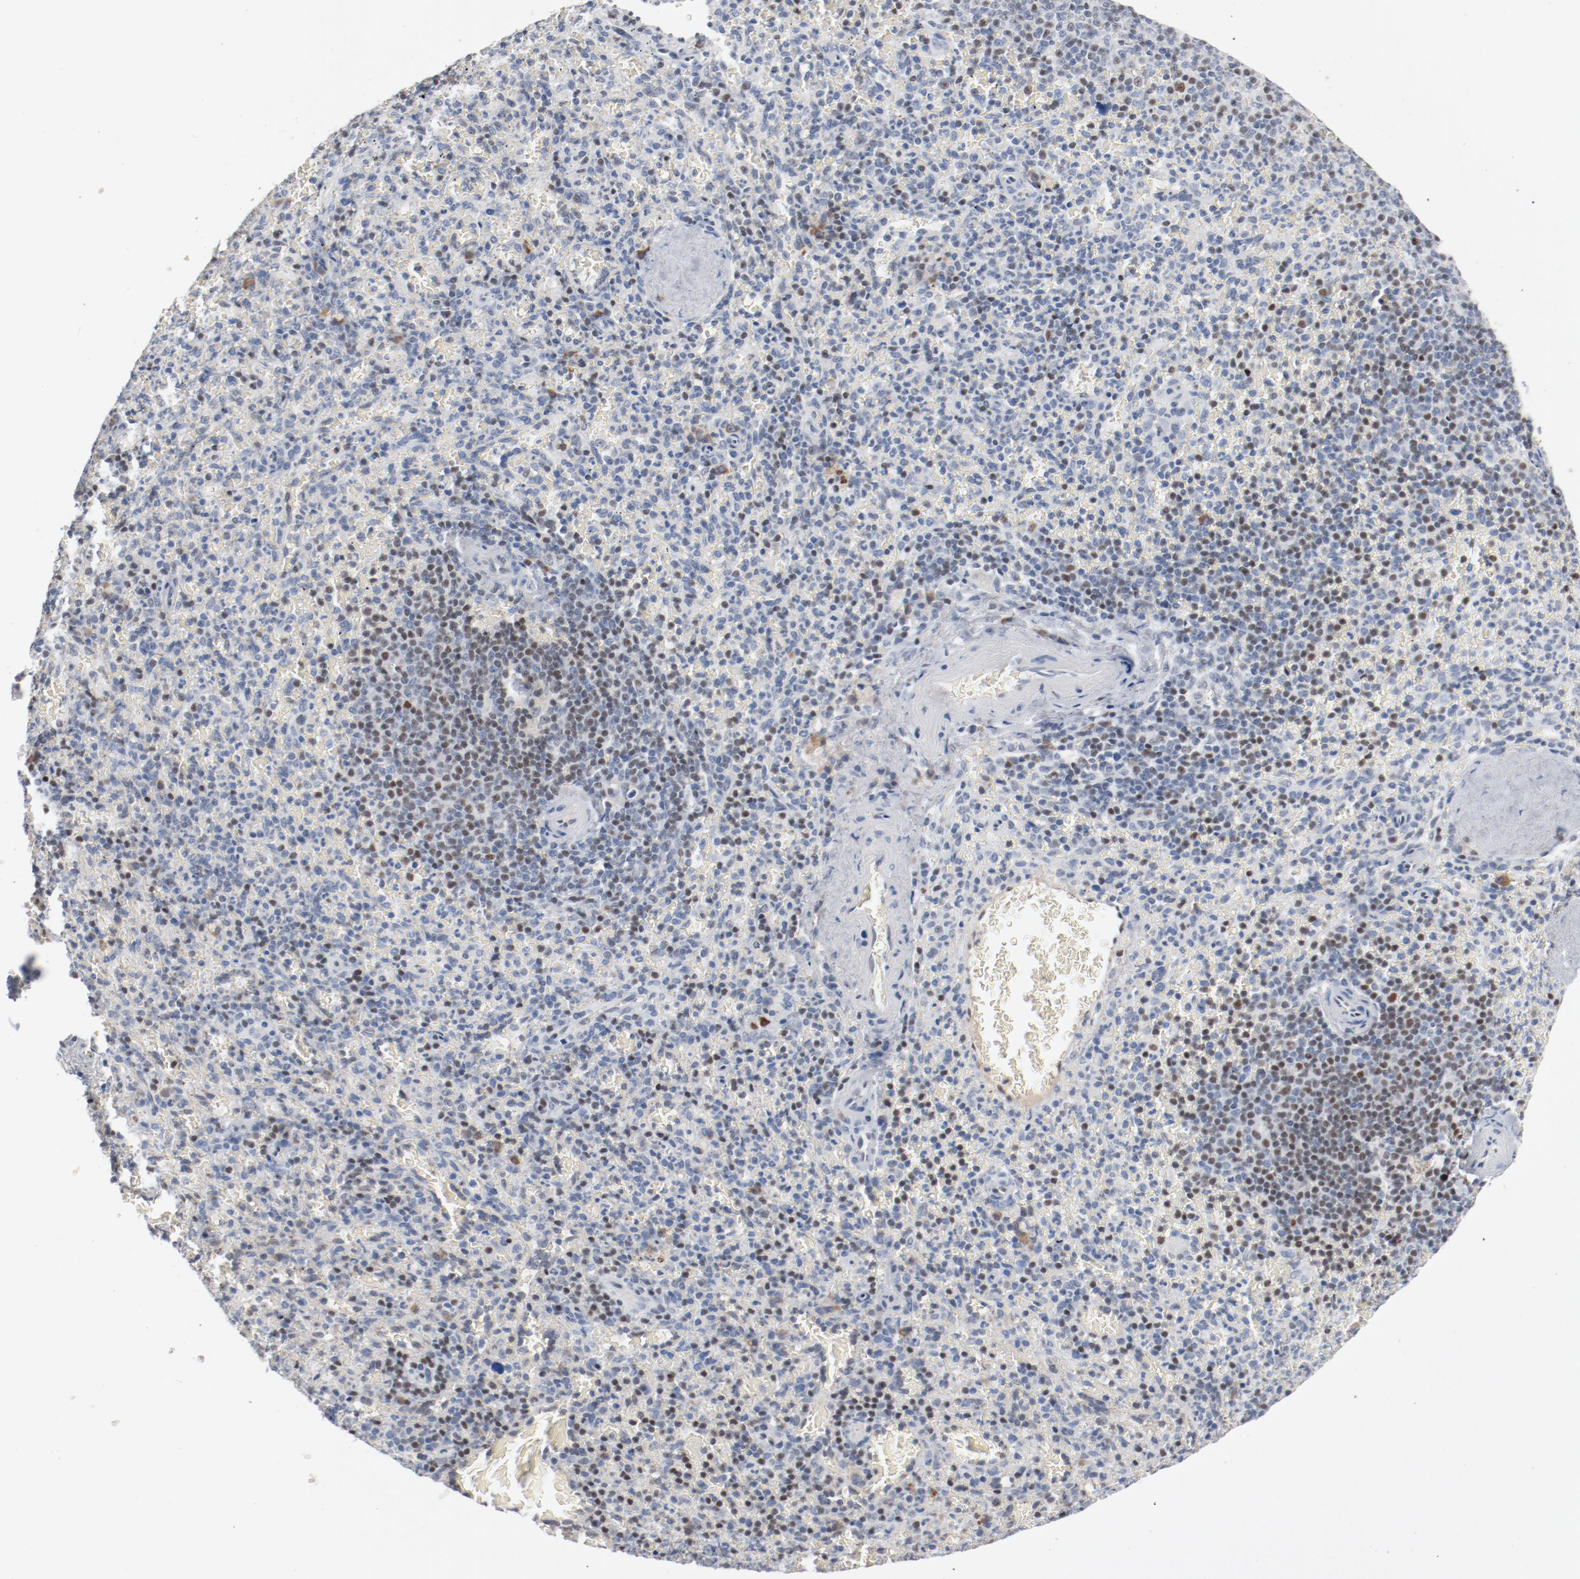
{"staining": {"intensity": "negative", "quantity": "none", "location": "none"}, "tissue": "spleen", "cell_type": "Cells in red pulp", "image_type": "normal", "snomed": [{"axis": "morphology", "description": "Normal tissue, NOS"}, {"axis": "topography", "description": "Spleen"}], "caption": "Immunohistochemistry micrograph of benign human spleen stained for a protein (brown), which displays no expression in cells in red pulp.", "gene": "ENSG00000285708", "patient": {"sex": "female", "age": 50}}